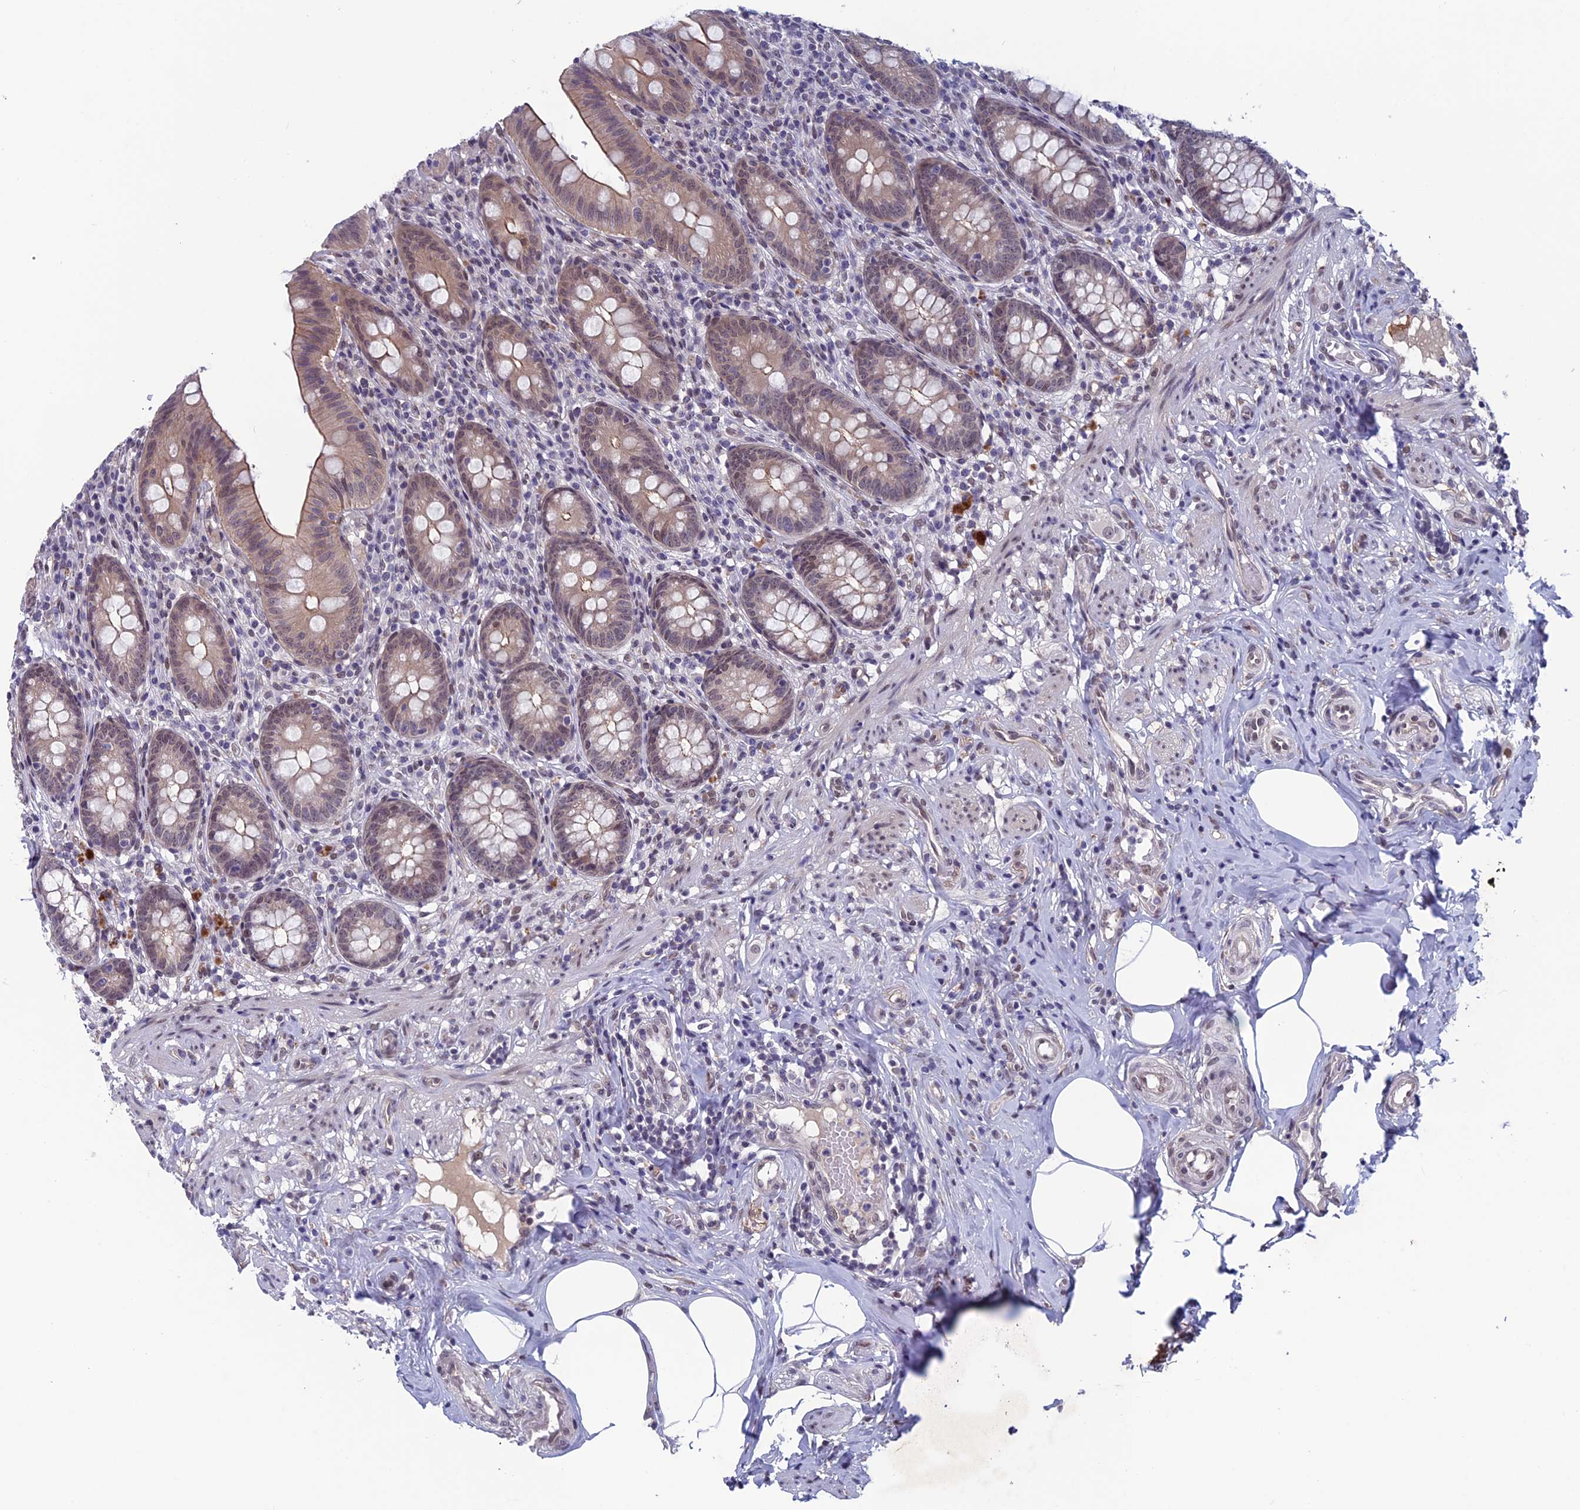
{"staining": {"intensity": "weak", "quantity": "25%-75%", "location": "cytoplasmic/membranous"}, "tissue": "appendix", "cell_type": "Glandular cells", "image_type": "normal", "snomed": [{"axis": "morphology", "description": "Normal tissue, NOS"}, {"axis": "topography", "description": "Appendix"}], "caption": "Weak cytoplasmic/membranous protein expression is present in about 25%-75% of glandular cells in appendix.", "gene": "FKBPL", "patient": {"sex": "male", "age": 55}}